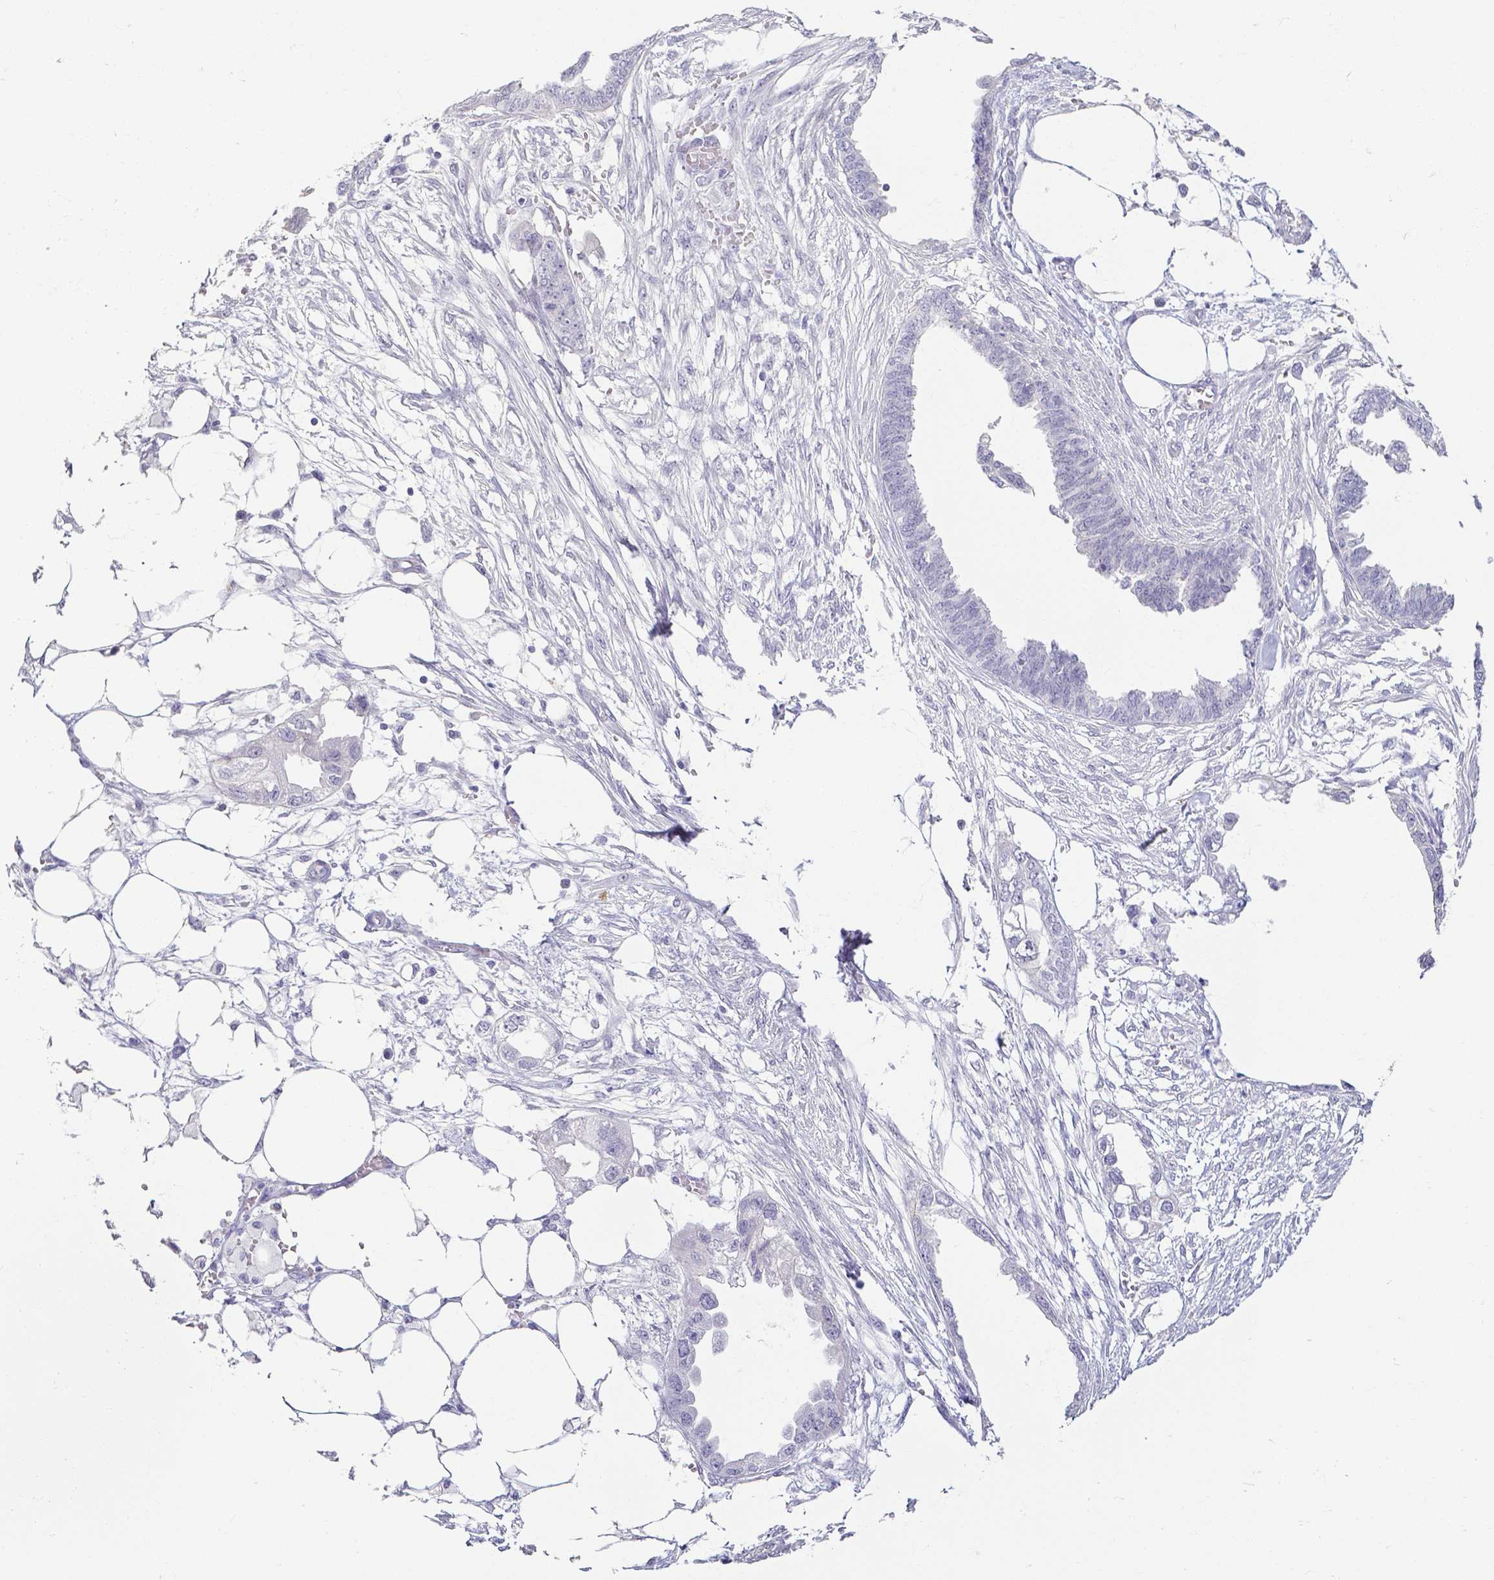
{"staining": {"intensity": "negative", "quantity": "none", "location": "none"}, "tissue": "endometrial cancer", "cell_type": "Tumor cells", "image_type": "cancer", "snomed": [{"axis": "morphology", "description": "Adenocarcinoma, NOS"}, {"axis": "morphology", "description": "Adenocarcinoma, metastatic, NOS"}, {"axis": "topography", "description": "Adipose tissue"}, {"axis": "topography", "description": "Endometrium"}], "caption": "This is an immunohistochemistry image of endometrial cancer. There is no positivity in tumor cells.", "gene": "FAM83G", "patient": {"sex": "female", "age": 67}}